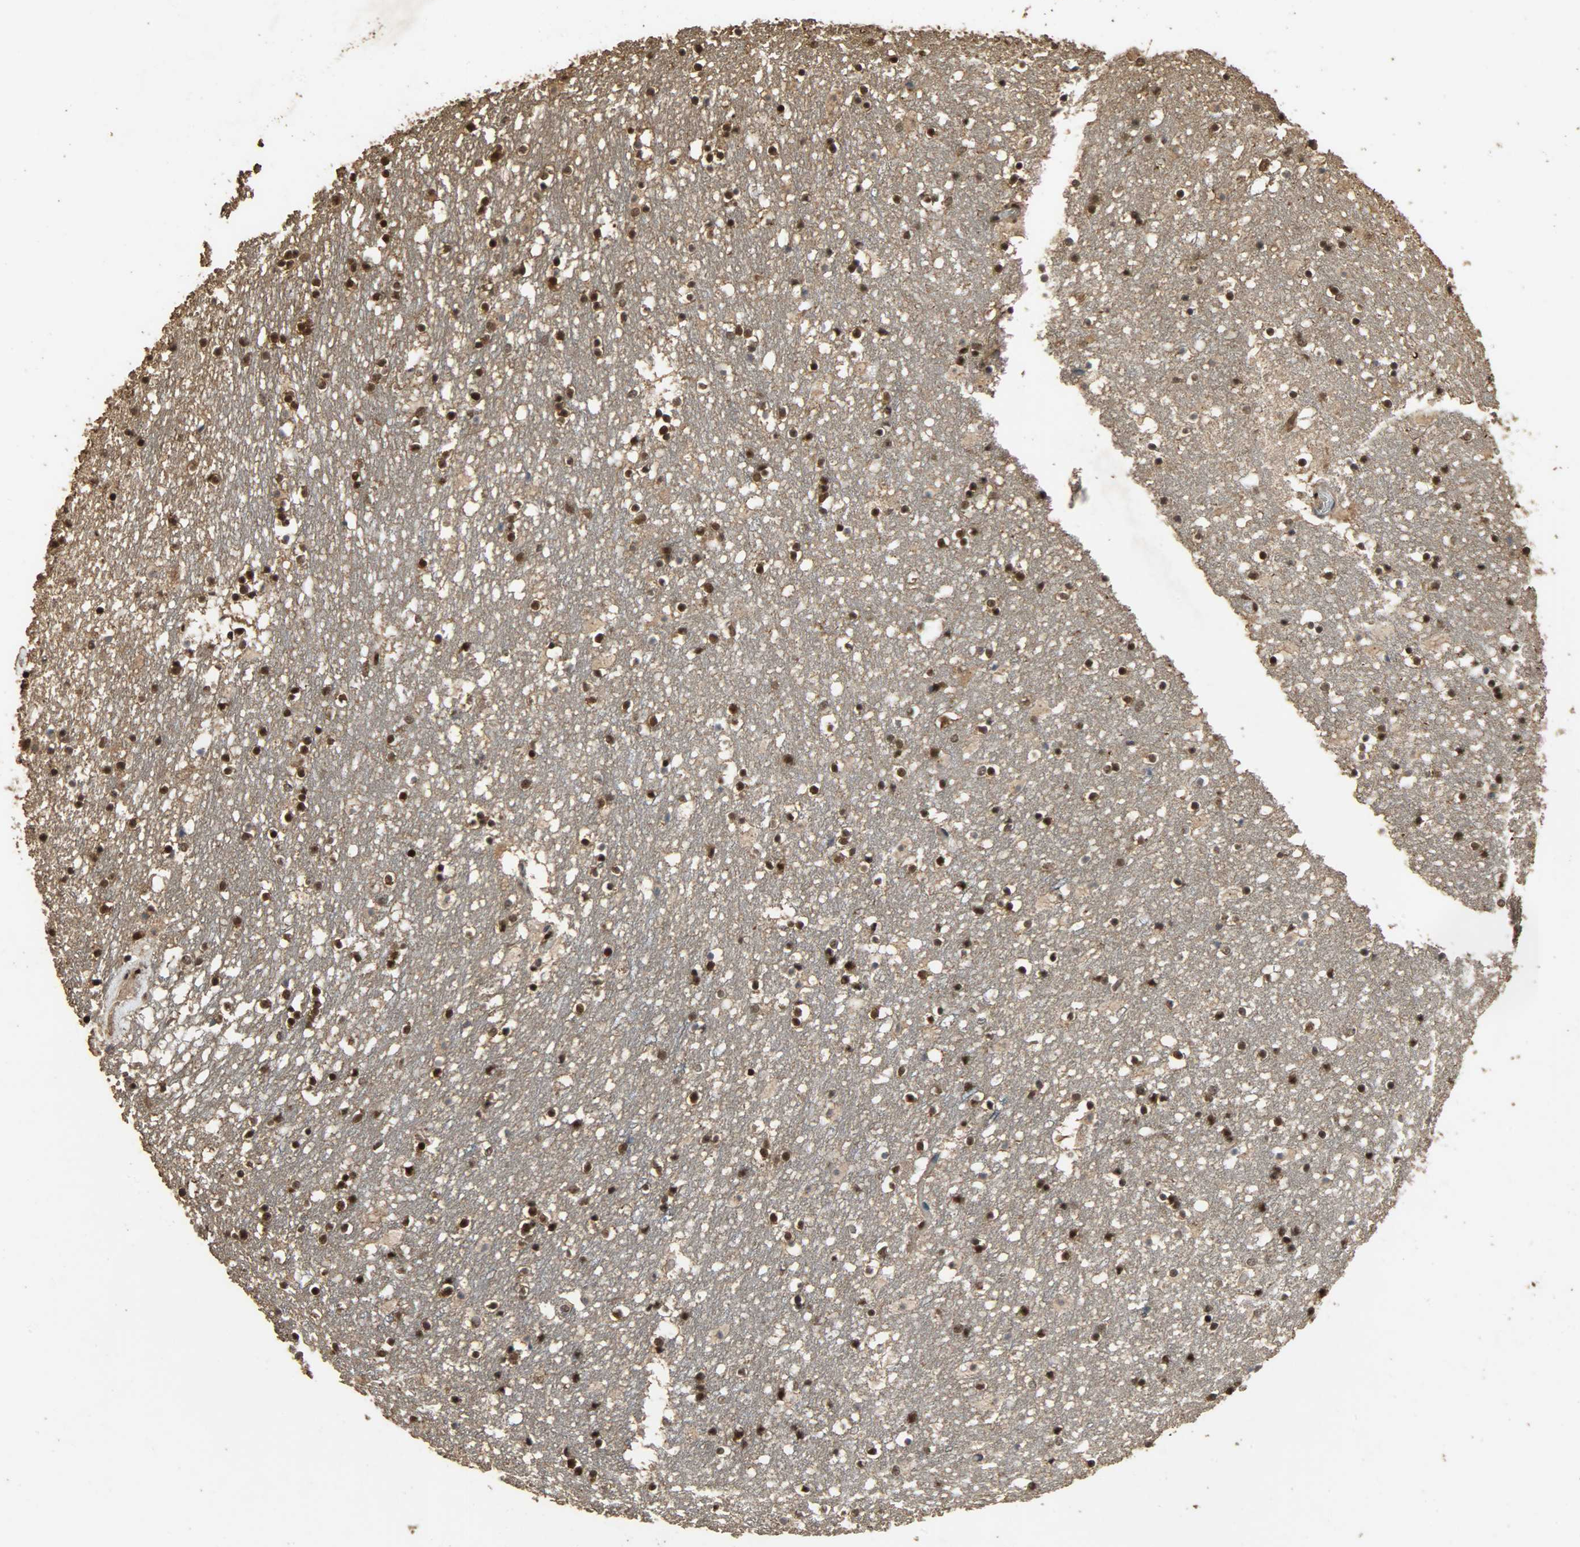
{"staining": {"intensity": "strong", "quantity": ">75%", "location": "nuclear"}, "tissue": "caudate", "cell_type": "Glial cells", "image_type": "normal", "snomed": [{"axis": "morphology", "description": "Normal tissue, NOS"}, {"axis": "topography", "description": "Lateral ventricle wall"}], "caption": "This image reveals immunohistochemistry (IHC) staining of benign human caudate, with high strong nuclear staining in approximately >75% of glial cells.", "gene": "CCNT2", "patient": {"sex": "male", "age": 45}}